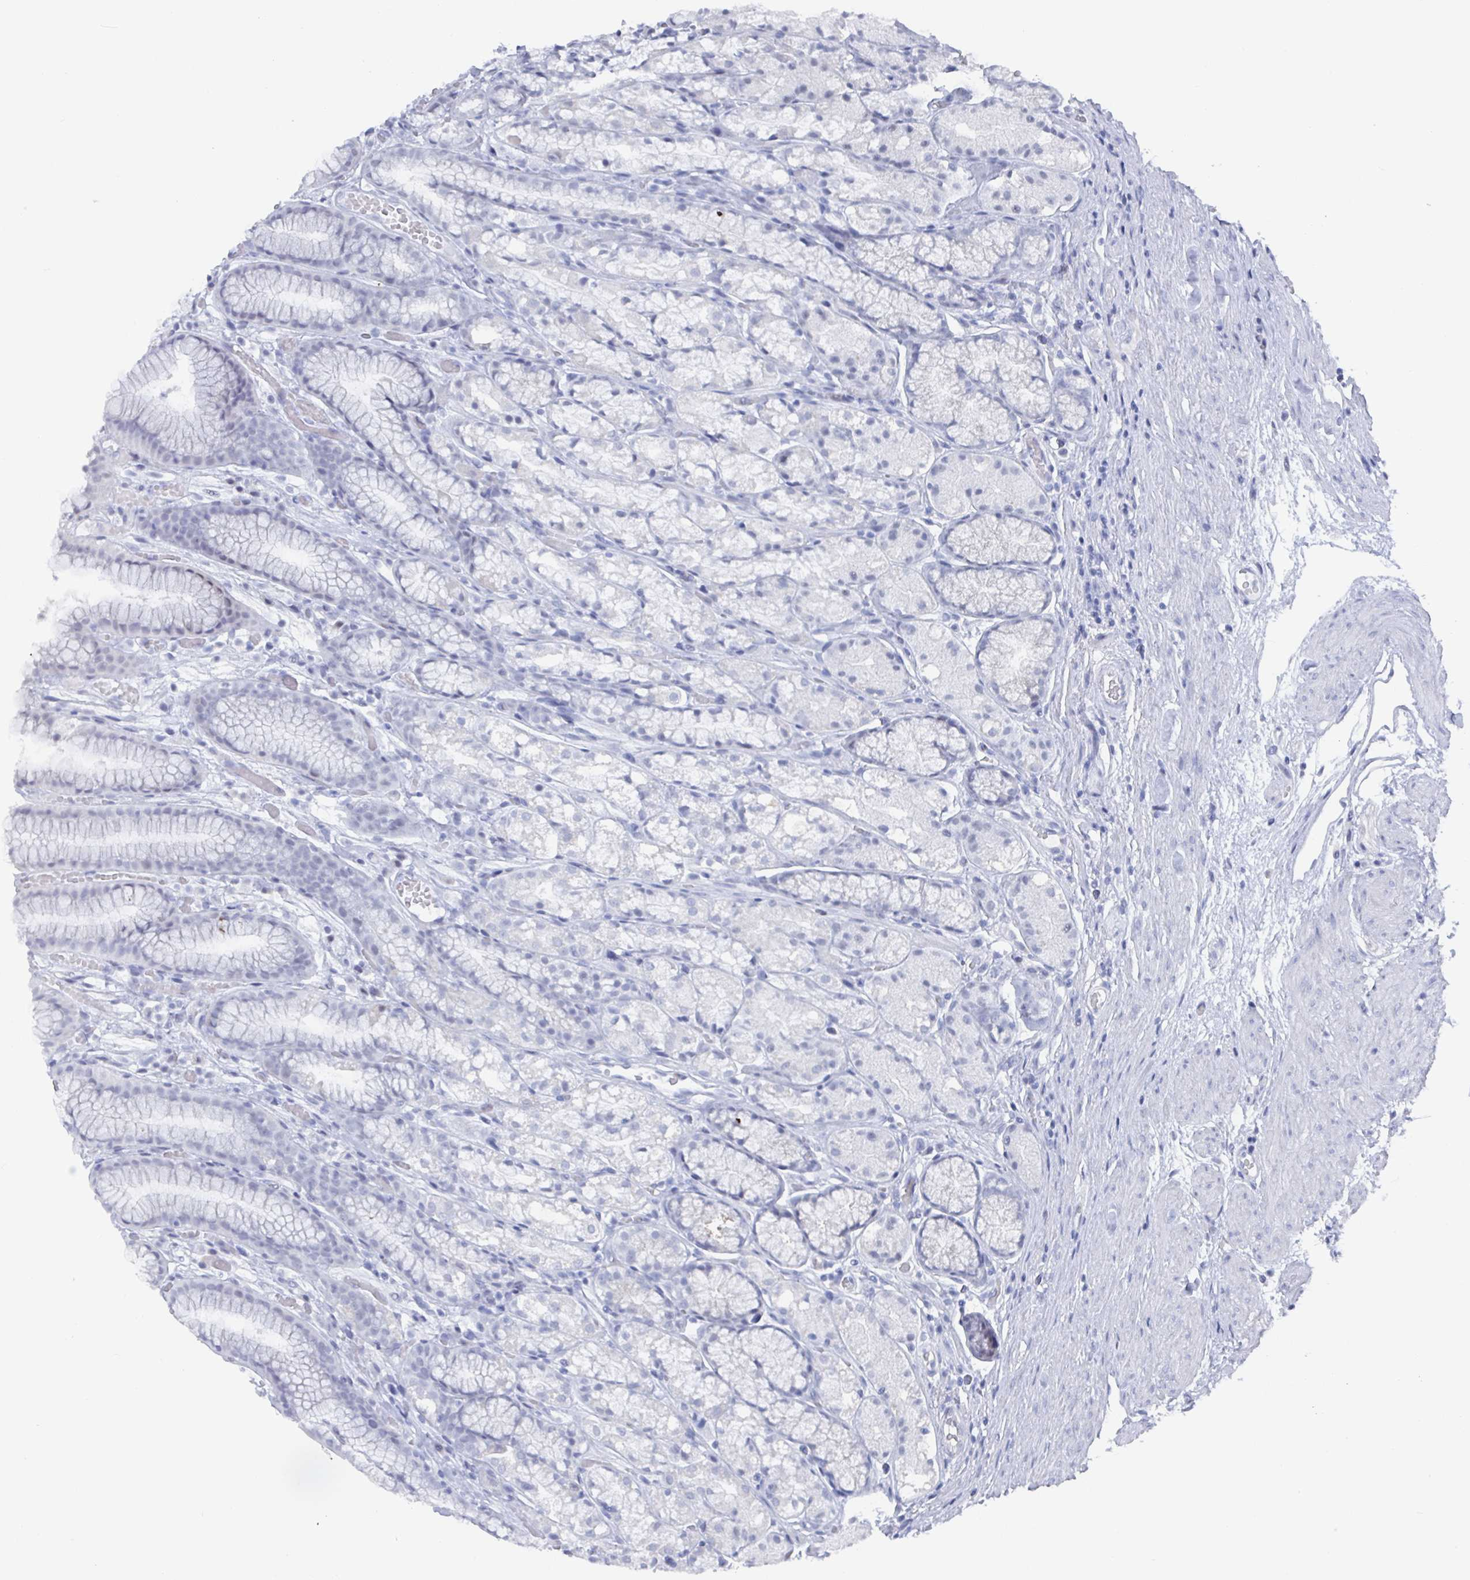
{"staining": {"intensity": "negative", "quantity": "none", "location": "none"}, "tissue": "stomach", "cell_type": "Glandular cells", "image_type": "normal", "snomed": [{"axis": "morphology", "description": "Normal tissue, NOS"}, {"axis": "topography", "description": "Smooth muscle"}, {"axis": "topography", "description": "Stomach"}], "caption": "Stomach stained for a protein using immunohistochemistry shows no staining glandular cells.", "gene": "CAMKV", "patient": {"sex": "male", "age": 70}}